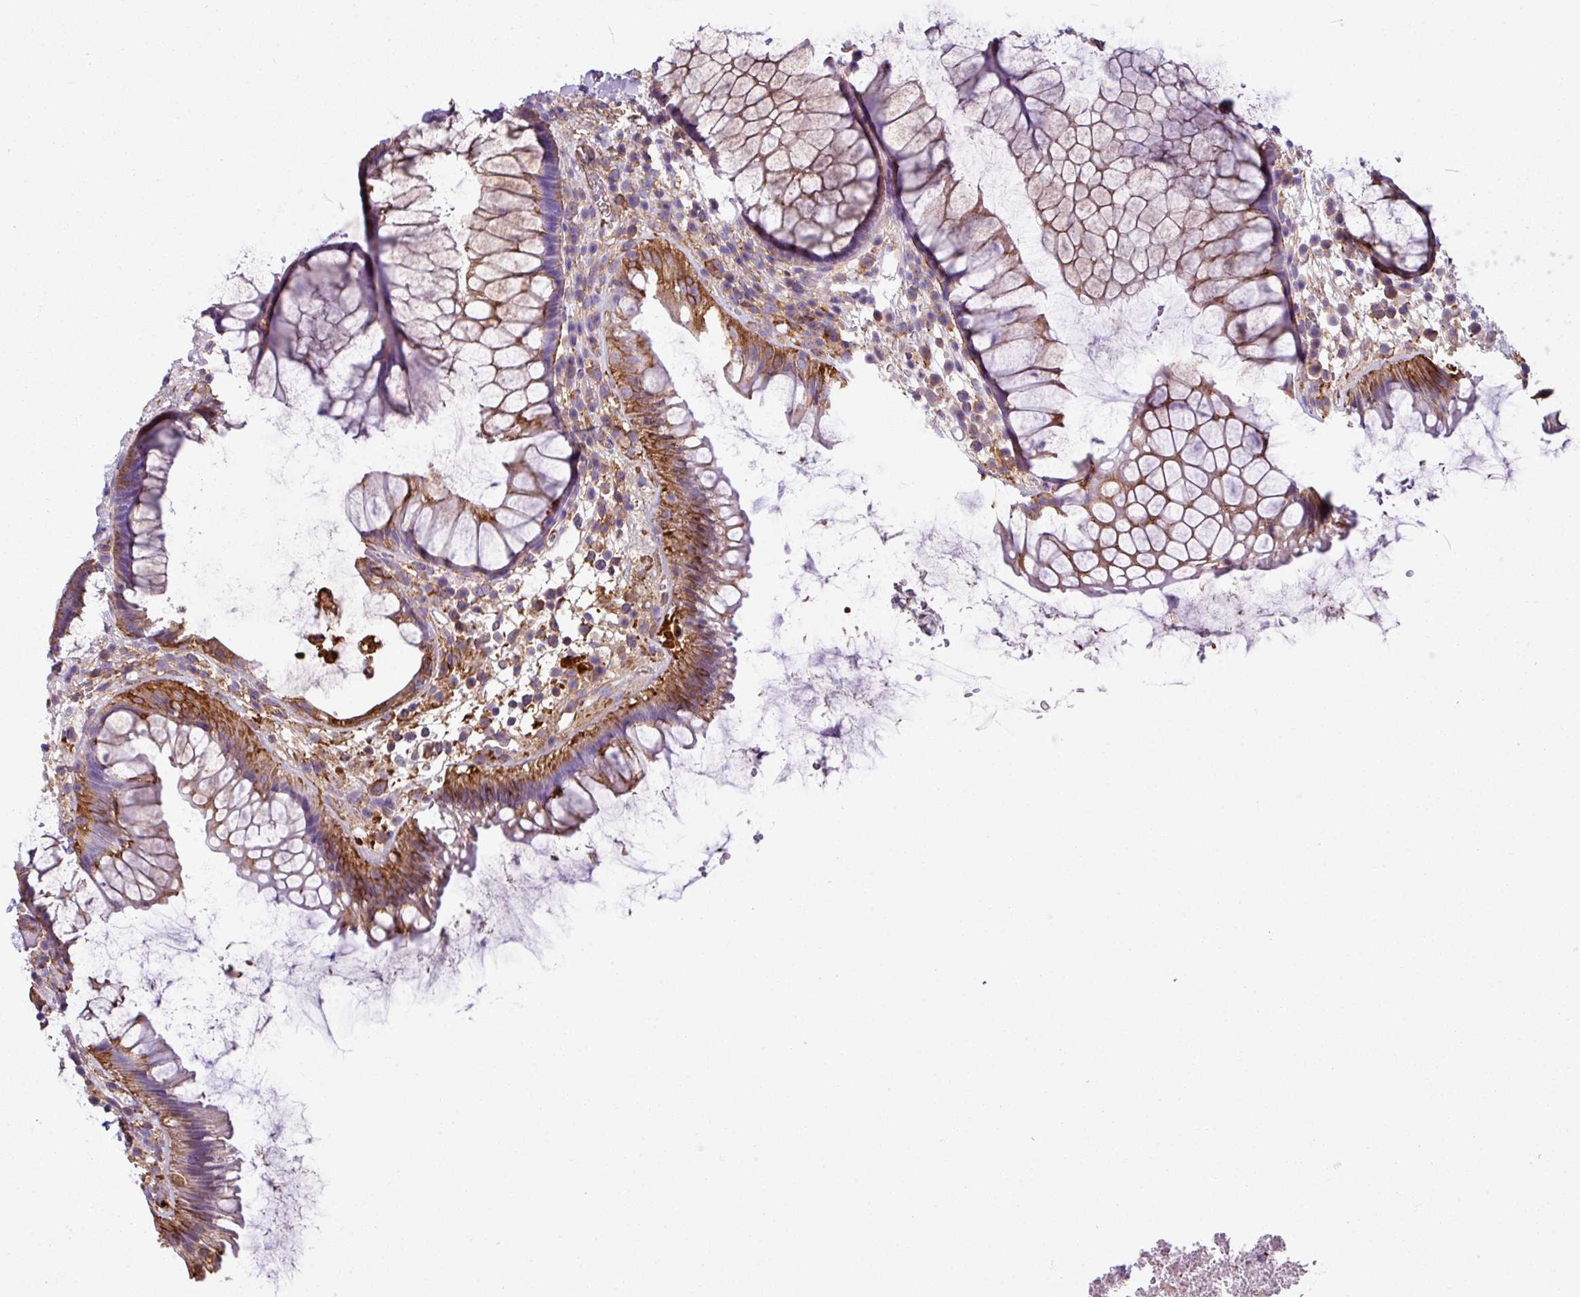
{"staining": {"intensity": "strong", "quantity": ">75%", "location": "cytoplasmic/membranous"}, "tissue": "rectum", "cell_type": "Glandular cells", "image_type": "normal", "snomed": [{"axis": "morphology", "description": "Normal tissue, NOS"}, {"axis": "topography", "description": "Rectum"}], "caption": "Glandular cells show high levels of strong cytoplasmic/membranous expression in approximately >75% of cells in benign human rectum.", "gene": "XNDC1N", "patient": {"sex": "male", "age": 51}}